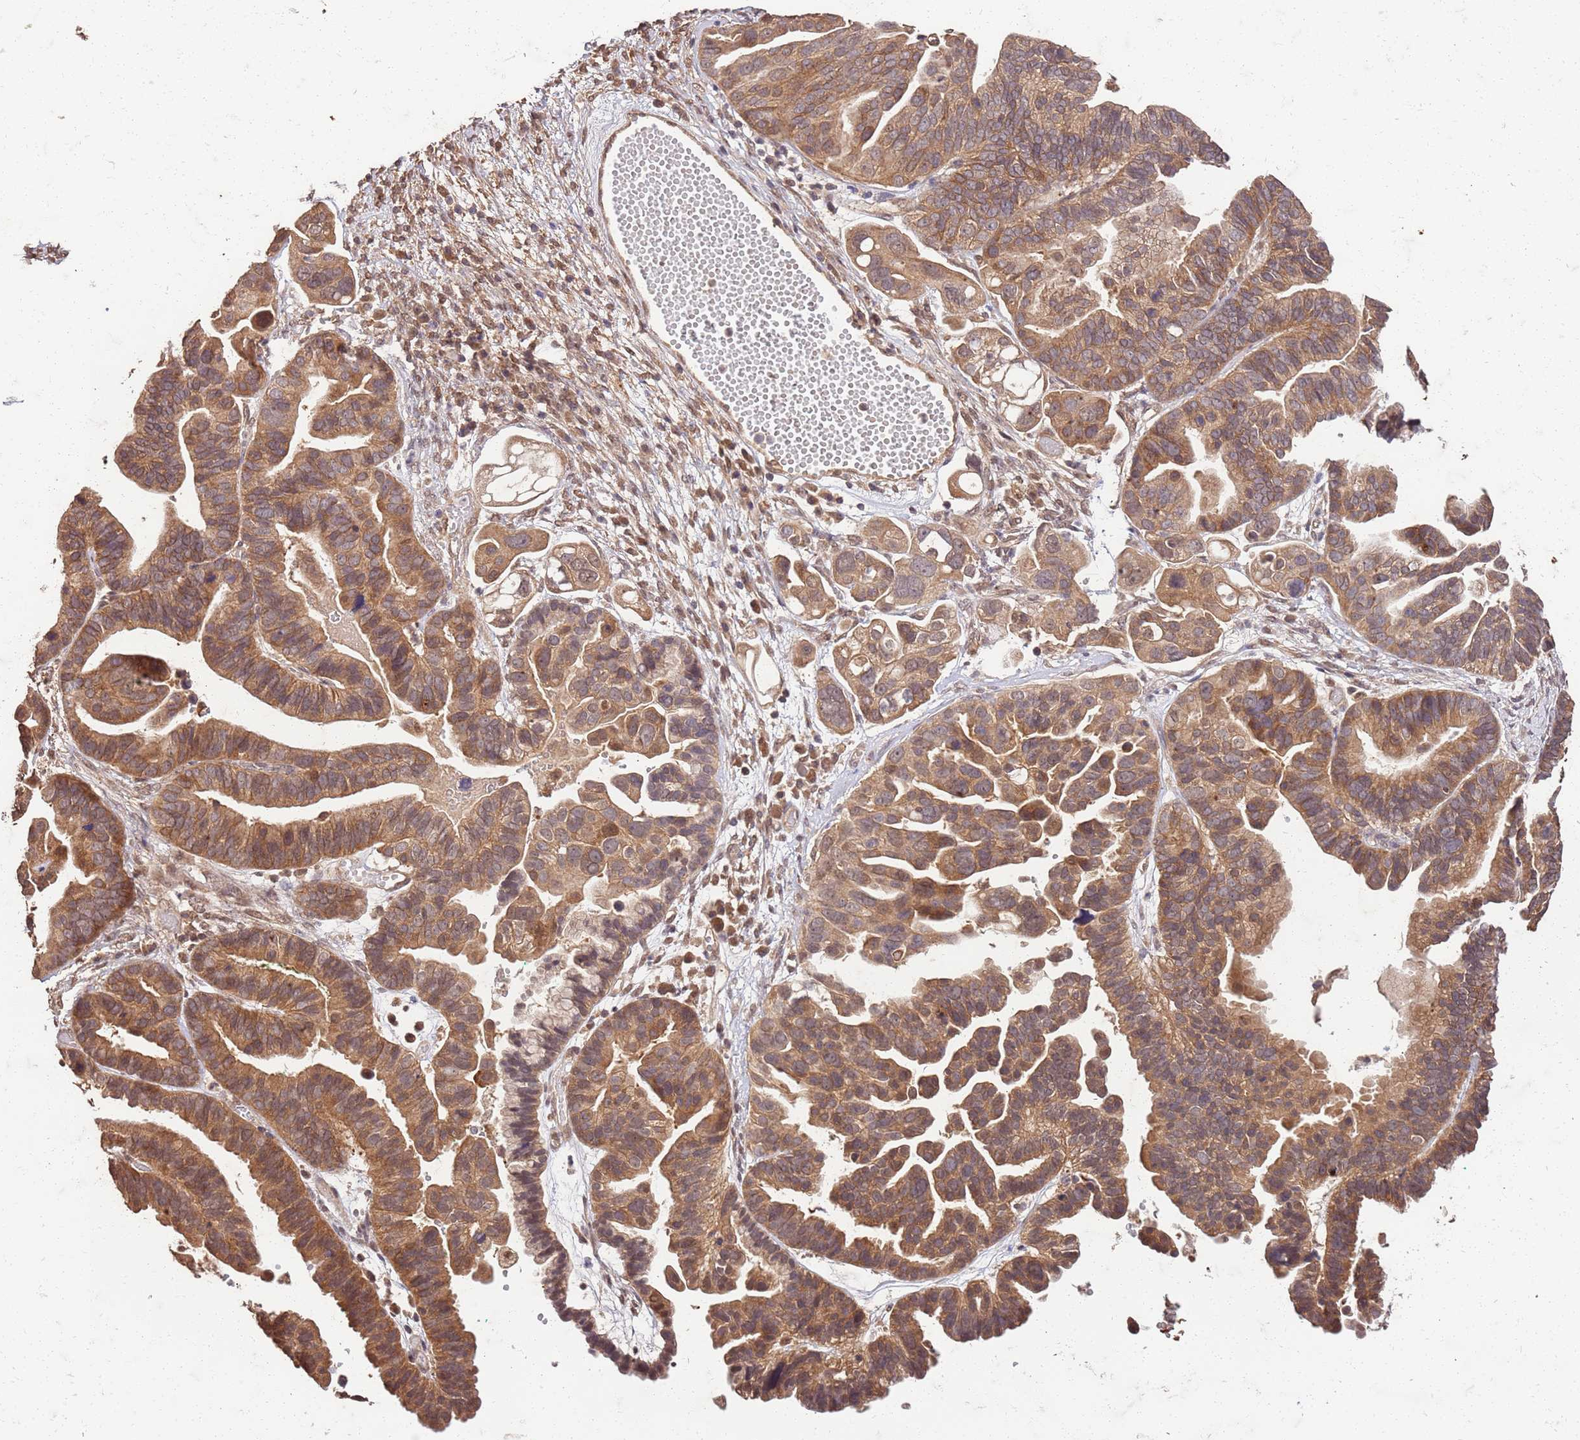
{"staining": {"intensity": "moderate", "quantity": ">75%", "location": "cytoplasmic/membranous"}, "tissue": "ovarian cancer", "cell_type": "Tumor cells", "image_type": "cancer", "snomed": [{"axis": "morphology", "description": "Cystadenocarcinoma, serous, NOS"}, {"axis": "topography", "description": "Ovary"}], "caption": "Brown immunohistochemical staining in human serous cystadenocarcinoma (ovarian) shows moderate cytoplasmic/membranous expression in approximately >75% of tumor cells. The protein of interest is shown in brown color, while the nuclei are stained blue.", "gene": "UBE3A", "patient": {"sex": "female", "age": 56}}